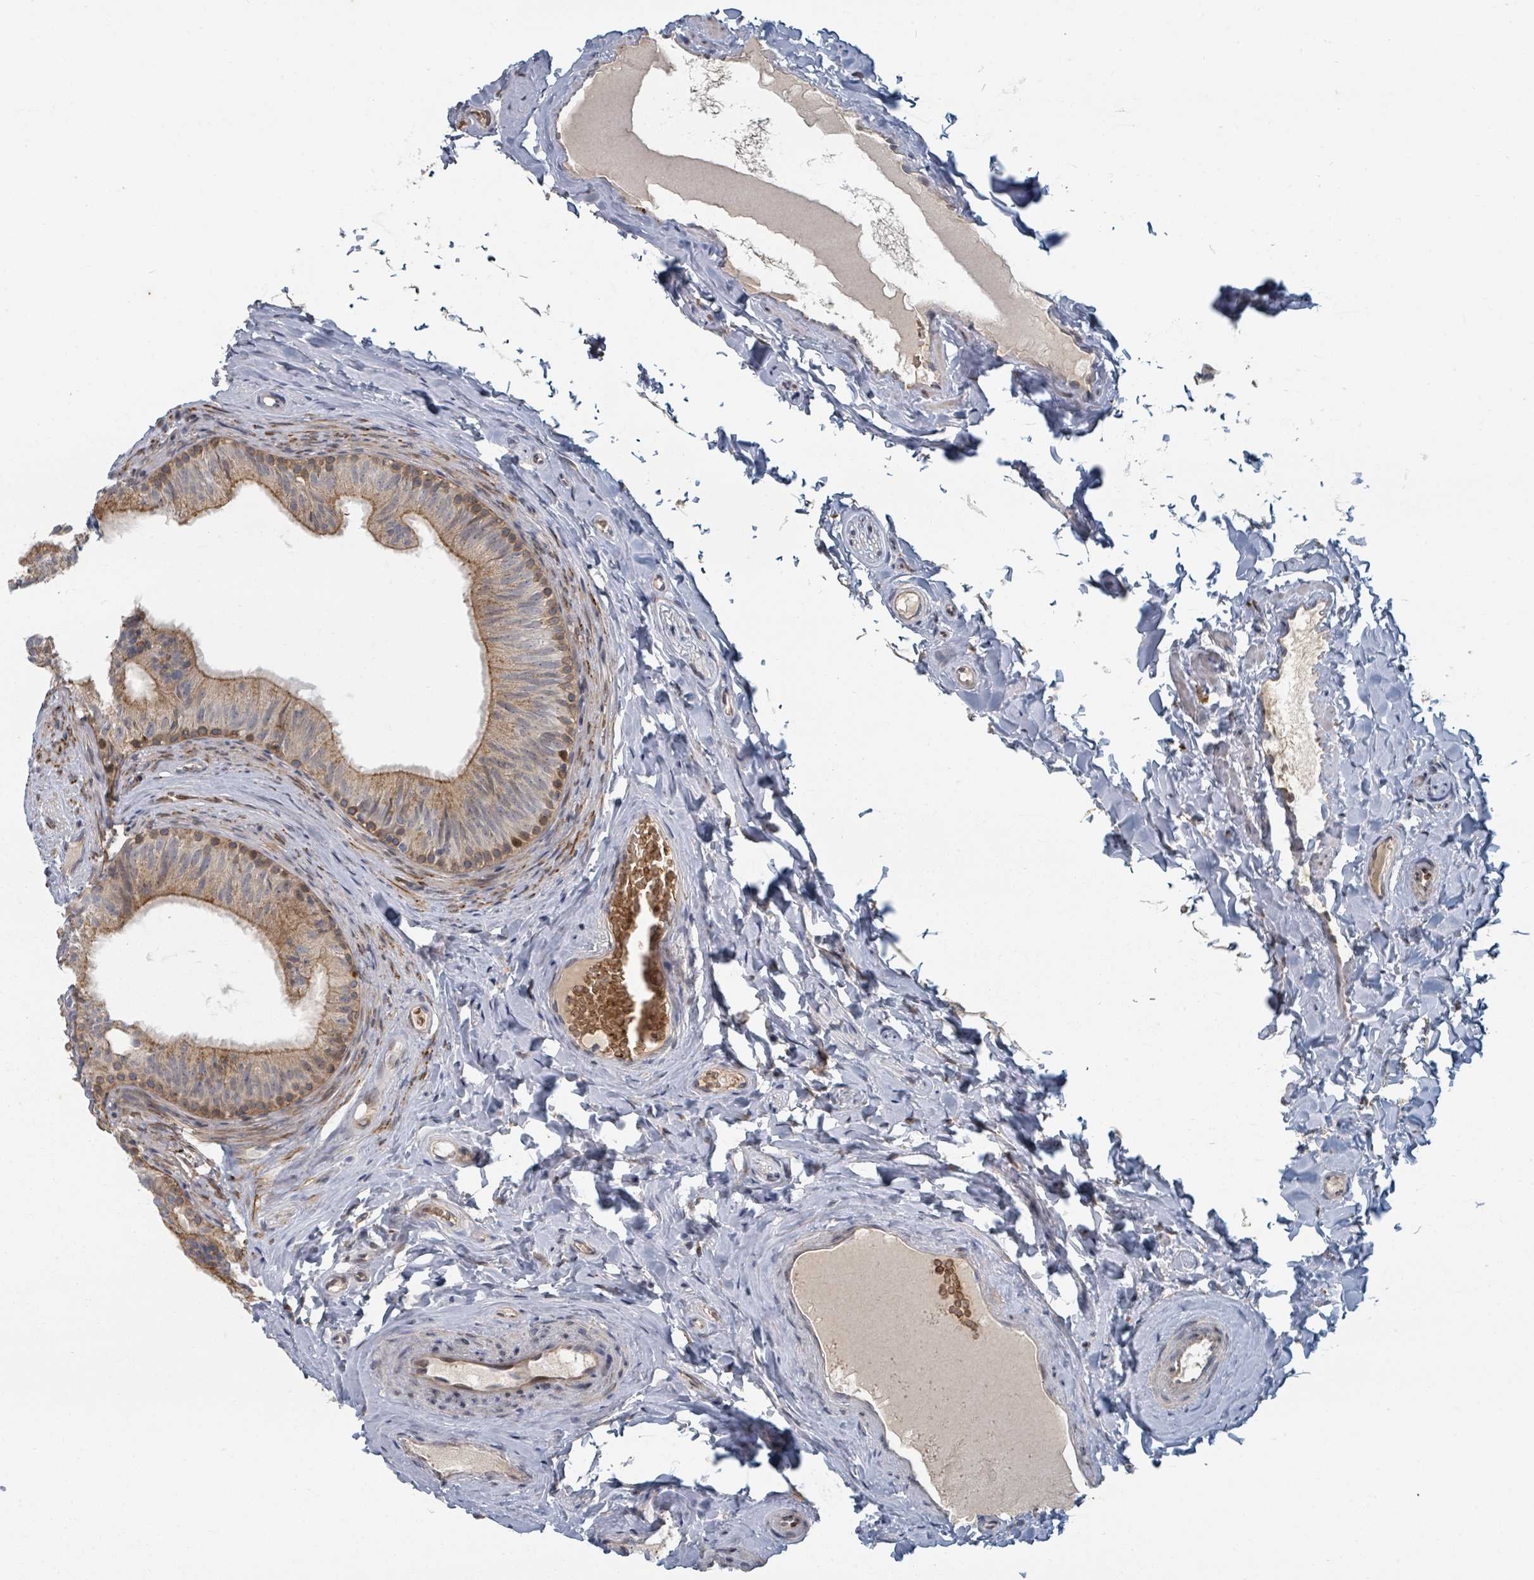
{"staining": {"intensity": "weak", "quantity": "25%-75%", "location": "cytoplasmic/membranous"}, "tissue": "epididymis", "cell_type": "Glandular cells", "image_type": "normal", "snomed": [{"axis": "morphology", "description": "Normal tissue, NOS"}, {"axis": "topography", "description": "Epididymis"}], "caption": "Immunohistochemical staining of normal human epididymis exhibits 25%-75% levels of weak cytoplasmic/membranous protein positivity in approximately 25%-75% of glandular cells. Using DAB (brown) and hematoxylin (blue) stains, captured at high magnification using brightfield microscopy.", "gene": "TRPC4AP", "patient": {"sex": "male", "age": 34}}